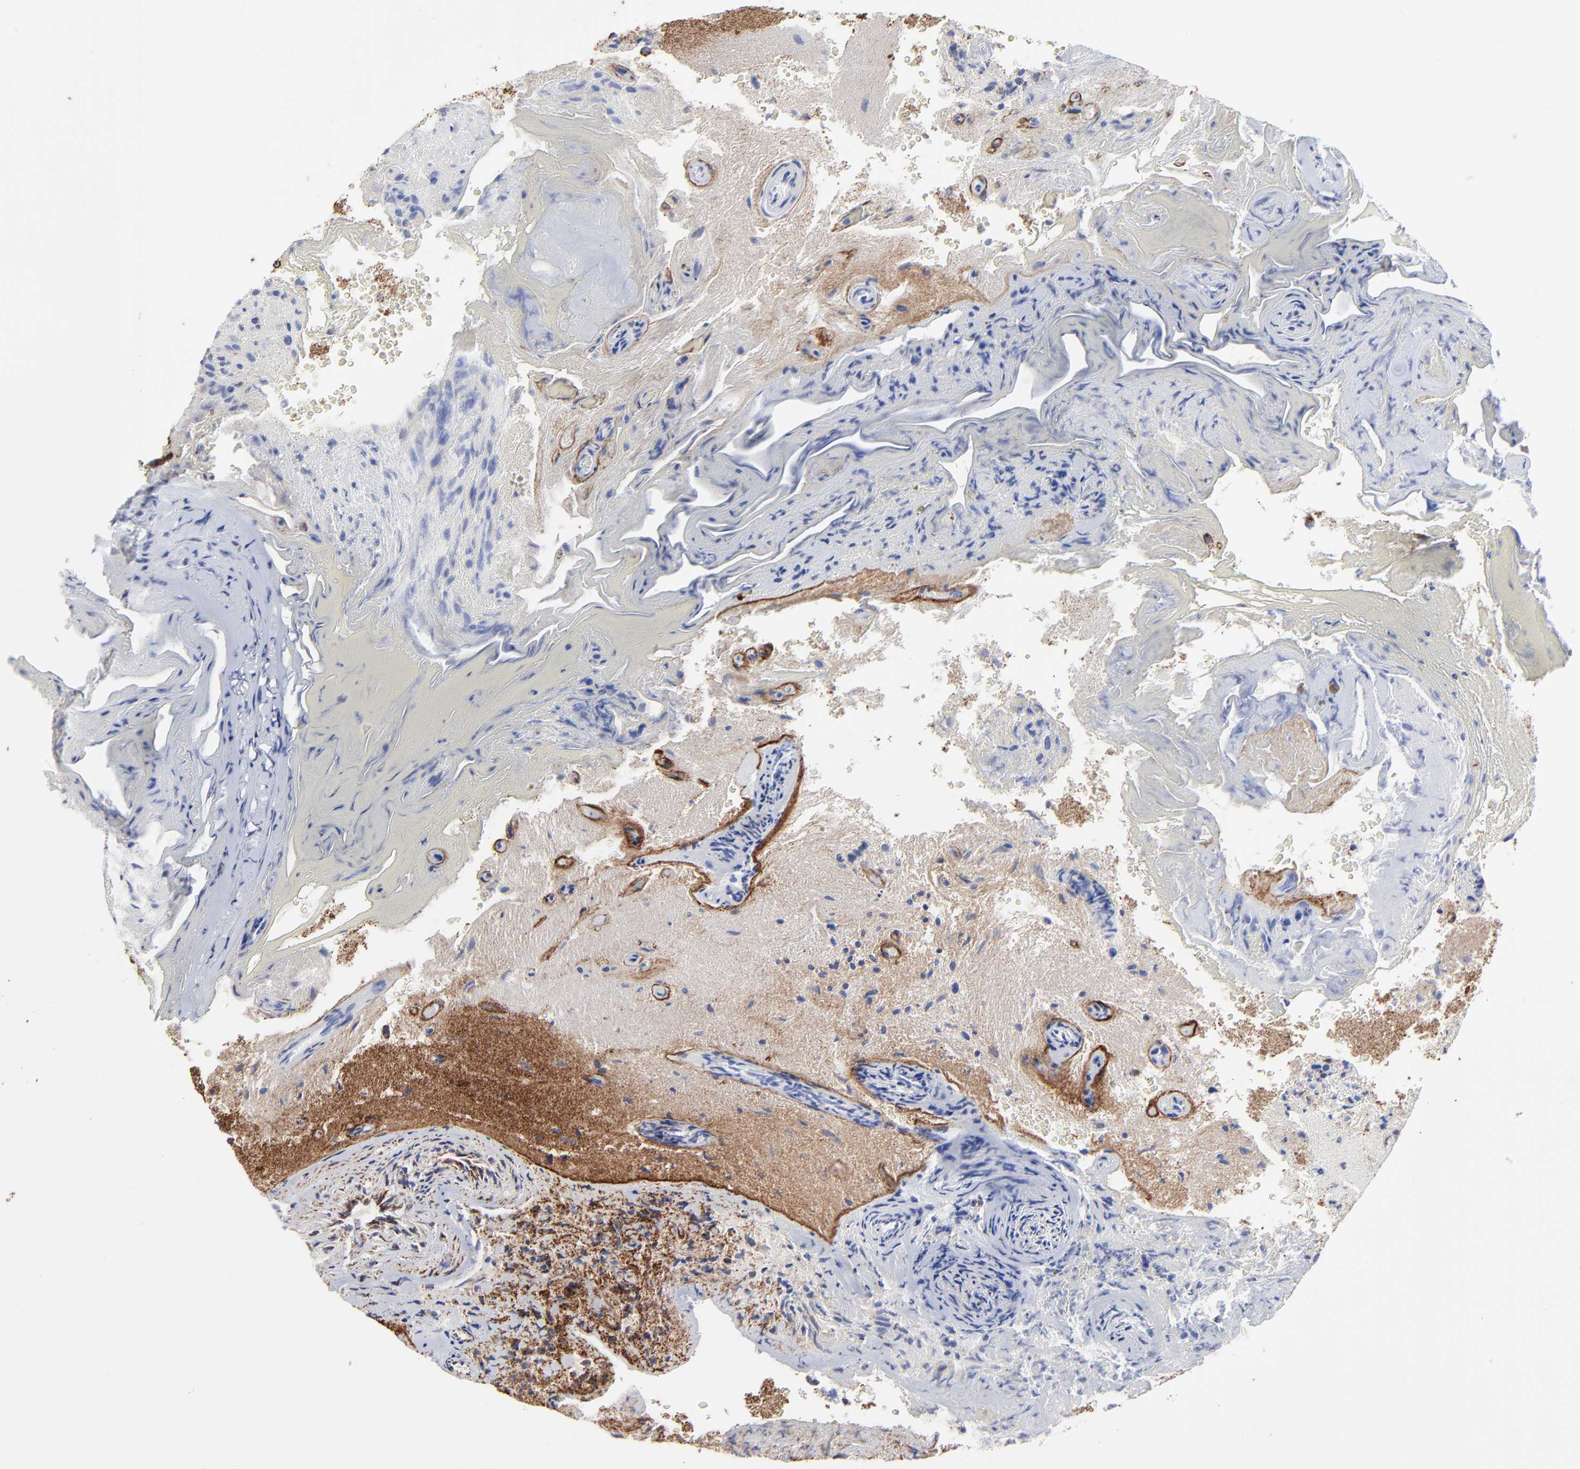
{"staining": {"intensity": "moderate", "quantity": "25%-75%", "location": "cytoplasmic/membranous"}, "tissue": "glioma", "cell_type": "Tumor cells", "image_type": "cancer", "snomed": [{"axis": "morphology", "description": "Normal tissue, NOS"}, {"axis": "morphology", "description": "Glioma, malignant, High grade"}, {"axis": "topography", "description": "Cerebral cortex"}], "caption": "There is medium levels of moderate cytoplasmic/membranous expression in tumor cells of high-grade glioma (malignant), as demonstrated by immunohistochemical staining (brown color).", "gene": "PINK1", "patient": {"sex": "male", "age": 75}}